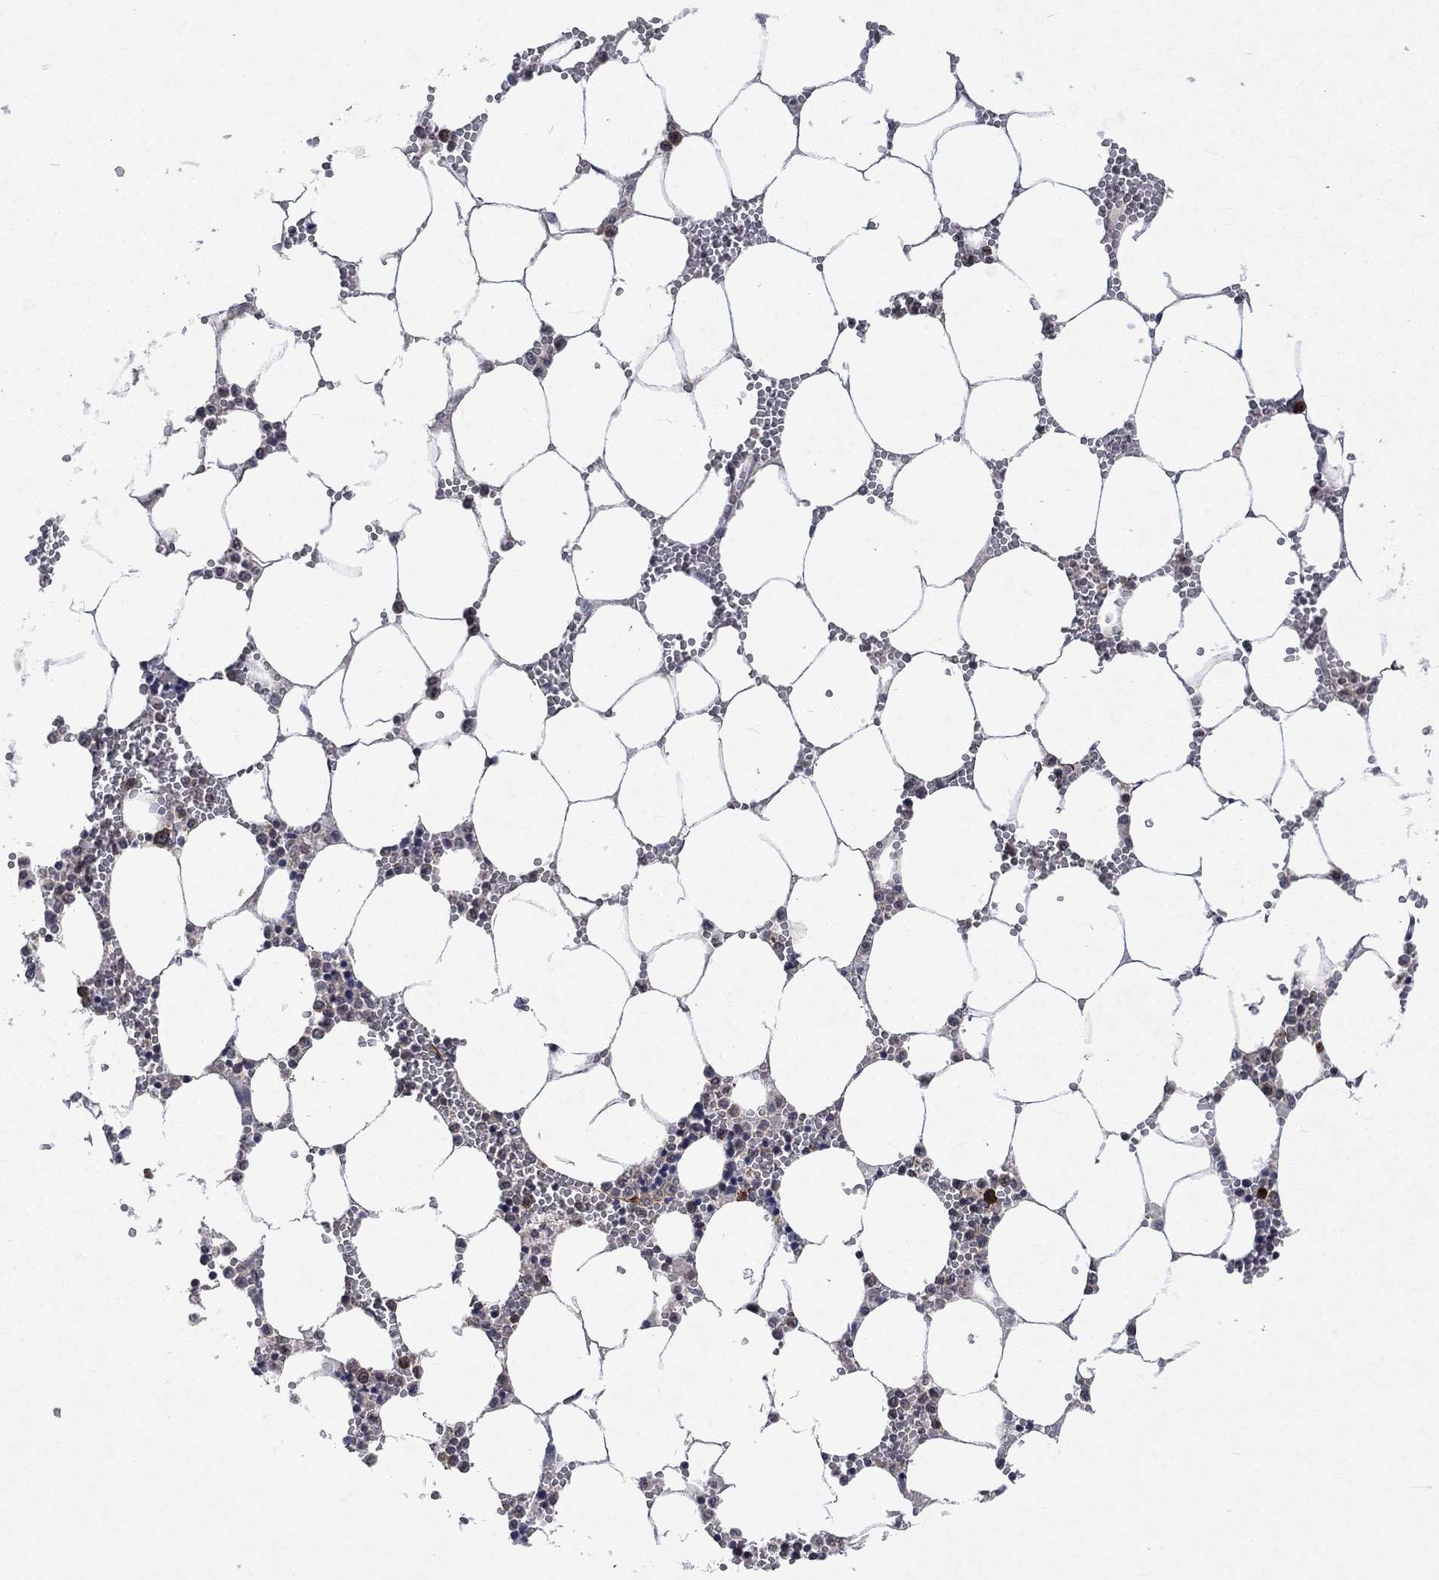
{"staining": {"intensity": "moderate", "quantity": "<25%", "location": "cytoplasmic/membranous"}, "tissue": "bone marrow", "cell_type": "Hematopoietic cells", "image_type": "normal", "snomed": [{"axis": "morphology", "description": "Normal tissue, NOS"}, {"axis": "topography", "description": "Bone marrow"}], "caption": "Immunohistochemistry of benign bone marrow demonstrates low levels of moderate cytoplasmic/membranous expression in approximately <25% of hematopoietic cells.", "gene": "PPP1R9A", "patient": {"sex": "female", "age": 64}}